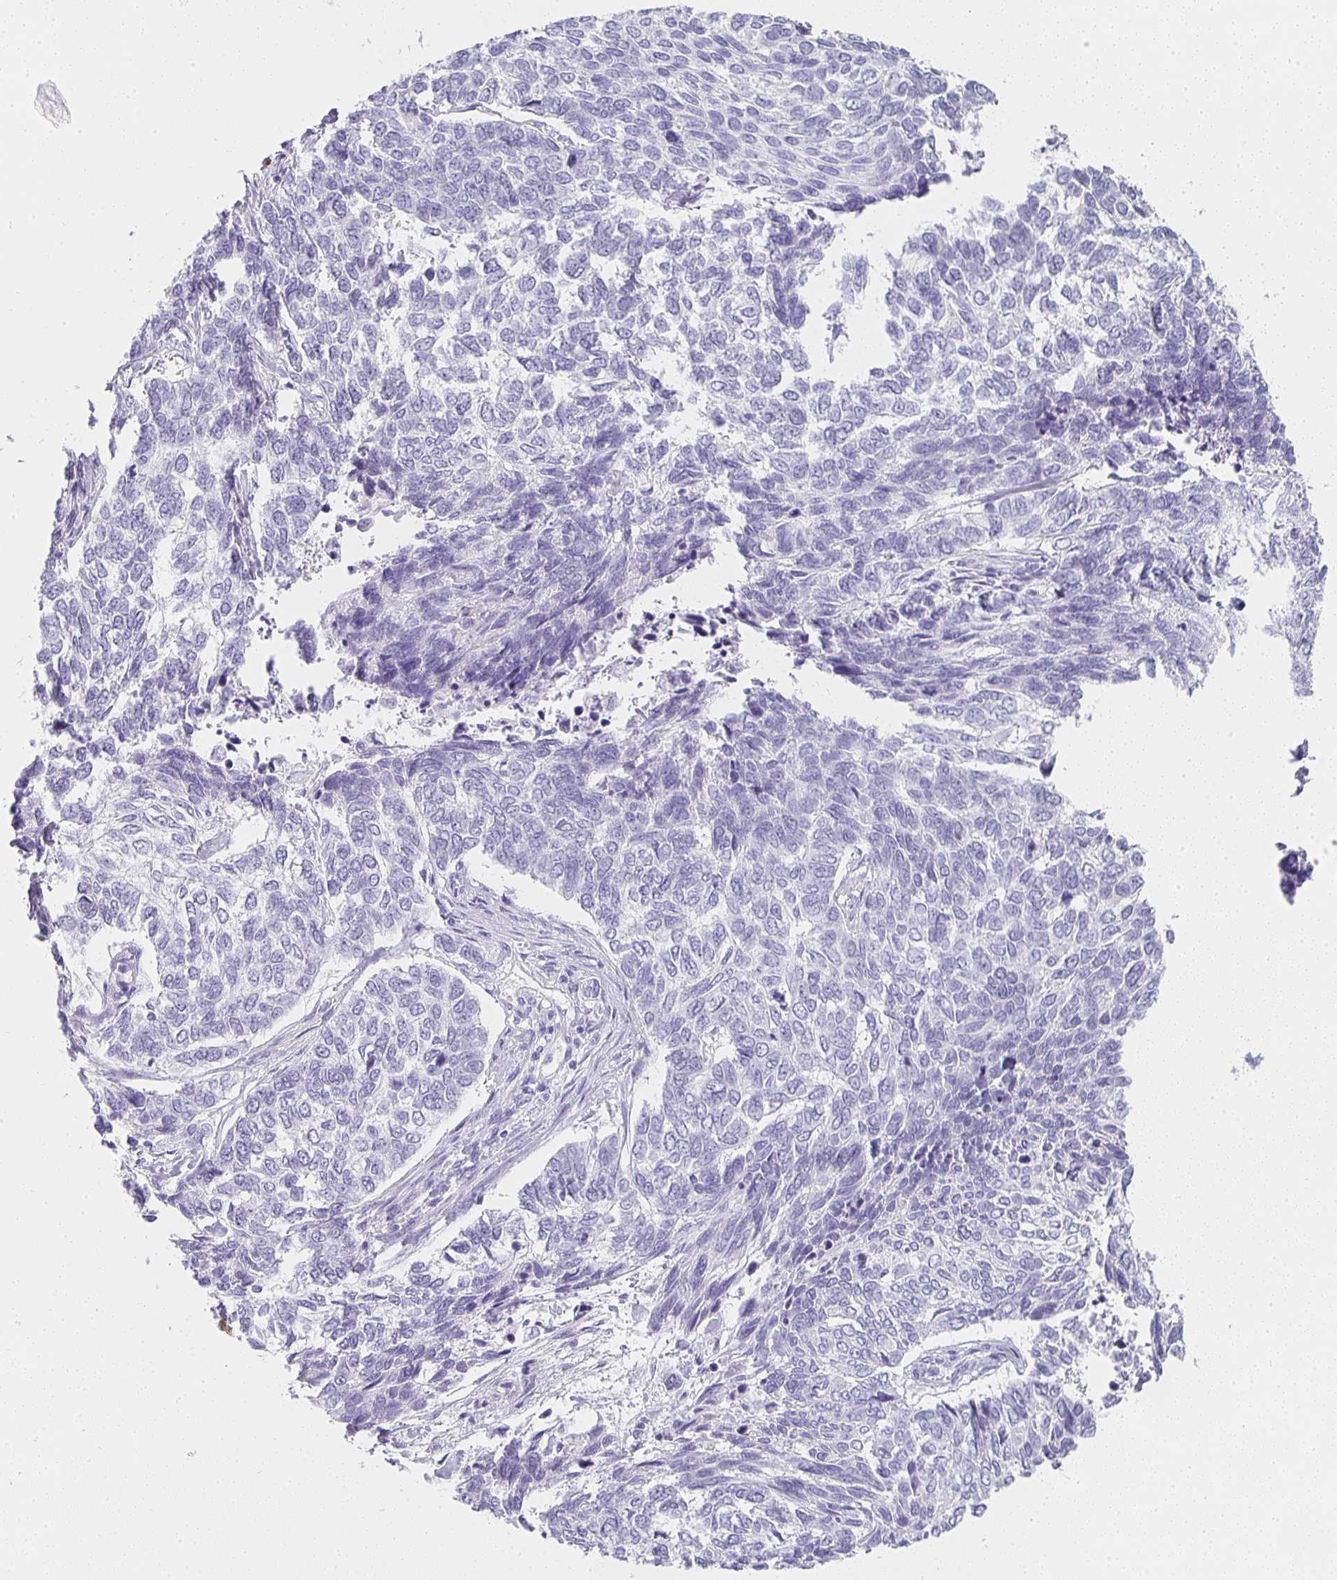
{"staining": {"intensity": "negative", "quantity": "none", "location": "none"}, "tissue": "skin cancer", "cell_type": "Tumor cells", "image_type": "cancer", "snomed": [{"axis": "morphology", "description": "Basal cell carcinoma"}, {"axis": "topography", "description": "Skin"}], "caption": "This photomicrograph is of skin basal cell carcinoma stained with immunohistochemistry (IHC) to label a protein in brown with the nuclei are counter-stained blue. There is no staining in tumor cells.", "gene": "TPSD1", "patient": {"sex": "female", "age": 65}}